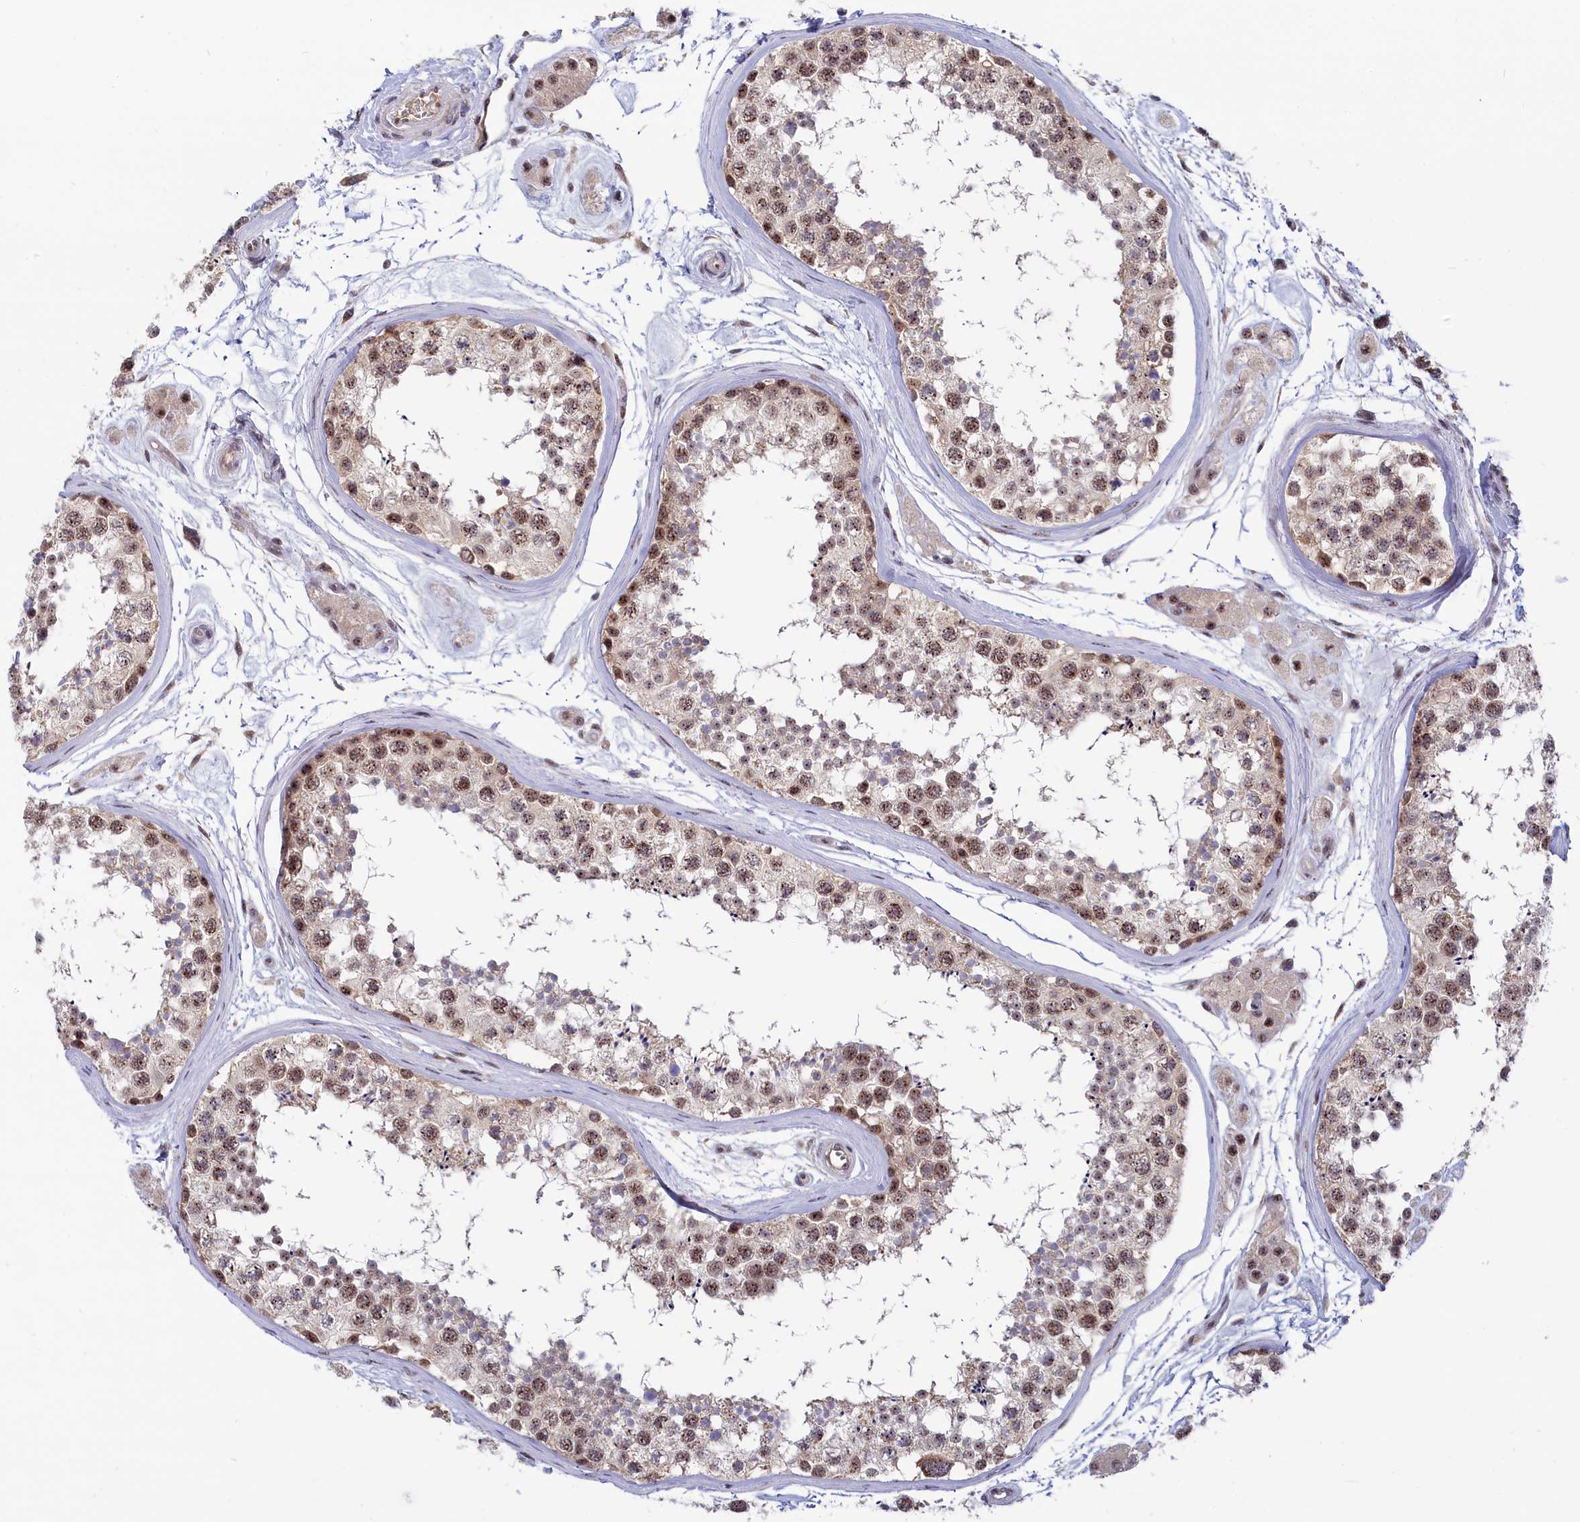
{"staining": {"intensity": "moderate", "quantity": ">75%", "location": "nuclear"}, "tissue": "testis", "cell_type": "Cells in seminiferous ducts", "image_type": "normal", "snomed": [{"axis": "morphology", "description": "Normal tissue, NOS"}, {"axis": "topography", "description": "Testis"}], "caption": "A medium amount of moderate nuclear staining is identified in approximately >75% of cells in seminiferous ducts in unremarkable testis.", "gene": "TAB1", "patient": {"sex": "male", "age": 56}}